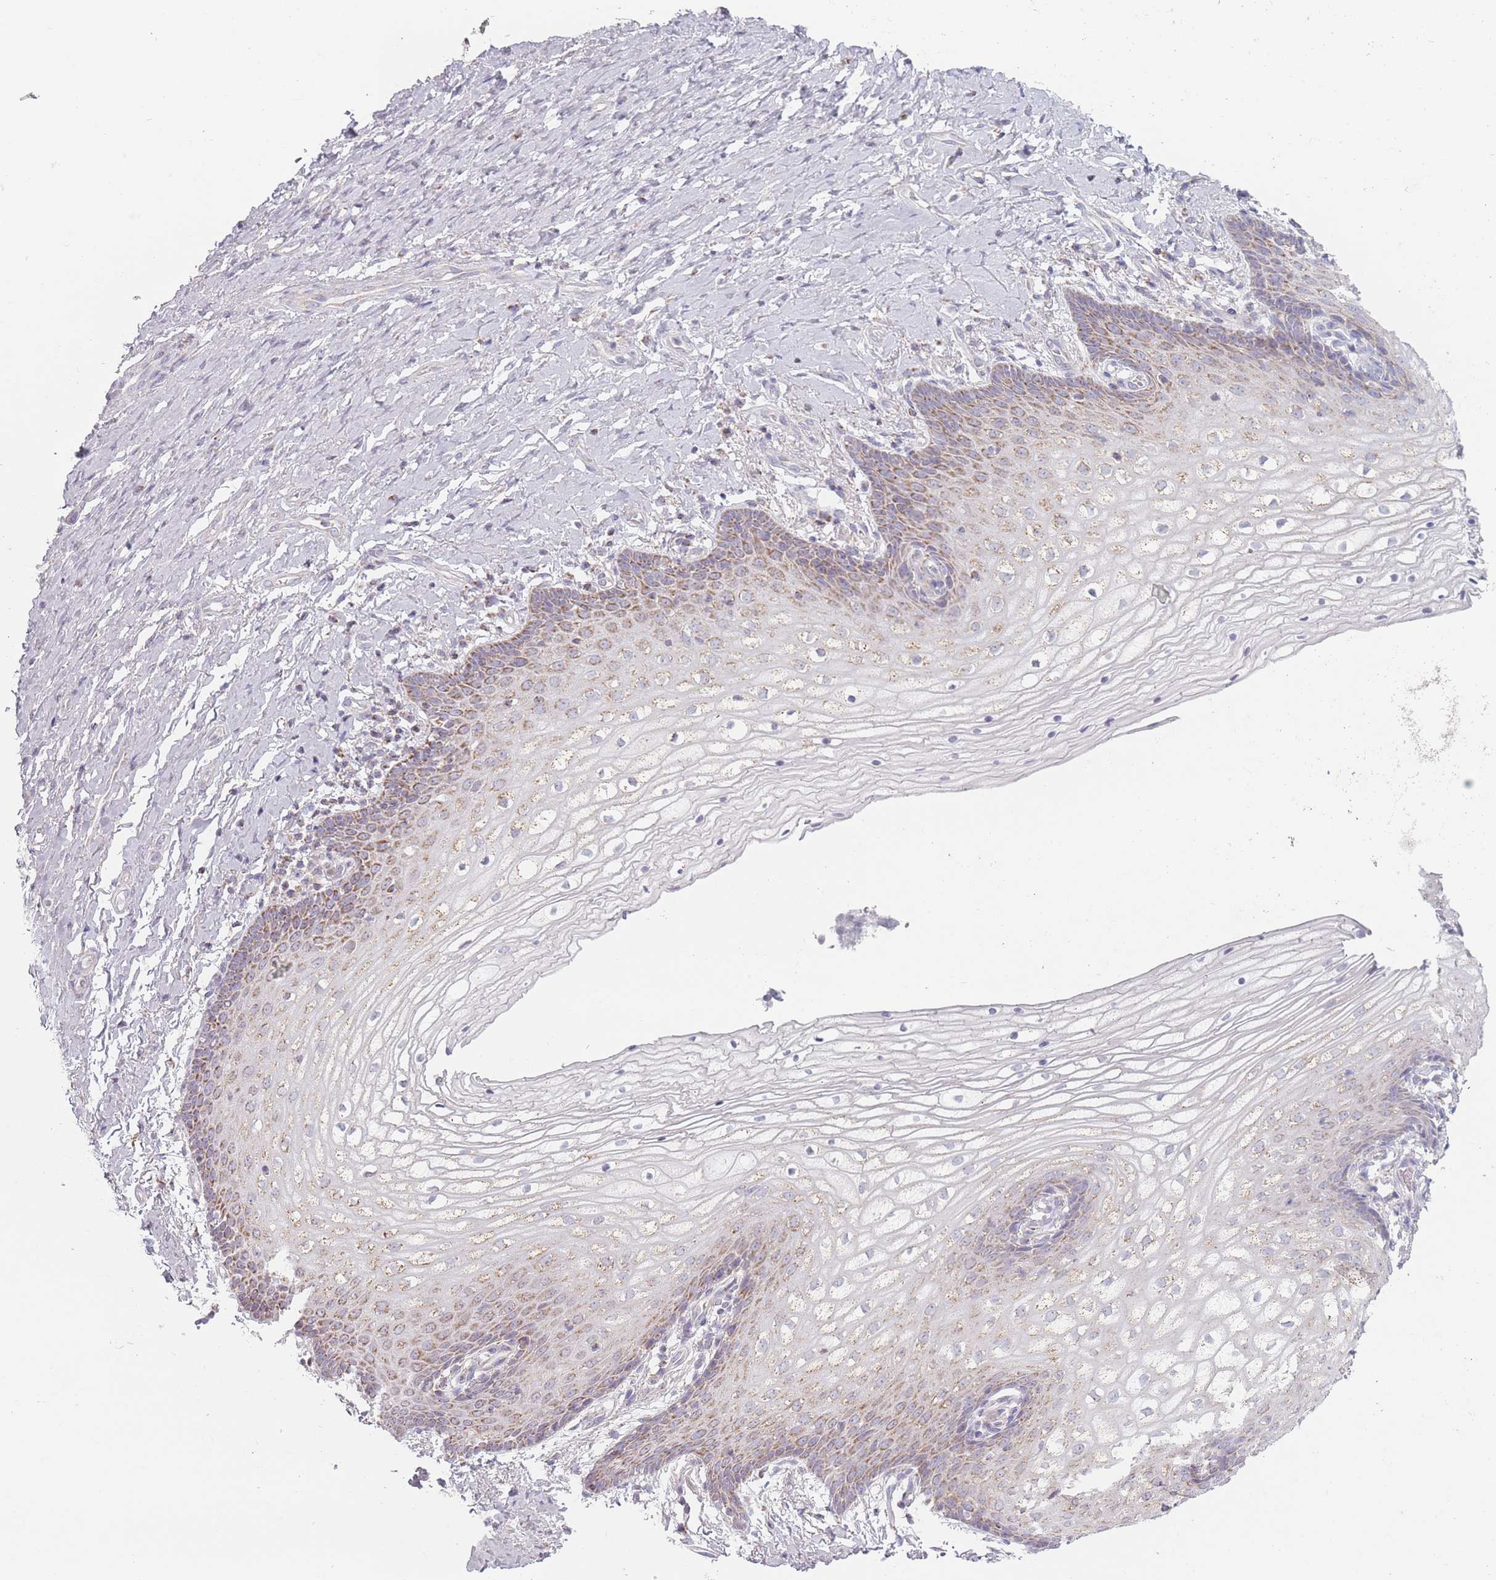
{"staining": {"intensity": "moderate", "quantity": "25%-75%", "location": "cytoplasmic/membranous"}, "tissue": "vagina", "cell_type": "Squamous epithelial cells", "image_type": "normal", "snomed": [{"axis": "morphology", "description": "Normal tissue, NOS"}, {"axis": "topography", "description": "Vagina"}], "caption": "This is an image of immunohistochemistry staining of unremarkable vagina, which shows moderate expression in the cytoplasmic/membranous of squamous epithelial cells.", "gene": "DCHS1", "patient": {"sex": "female", "age": 60}}